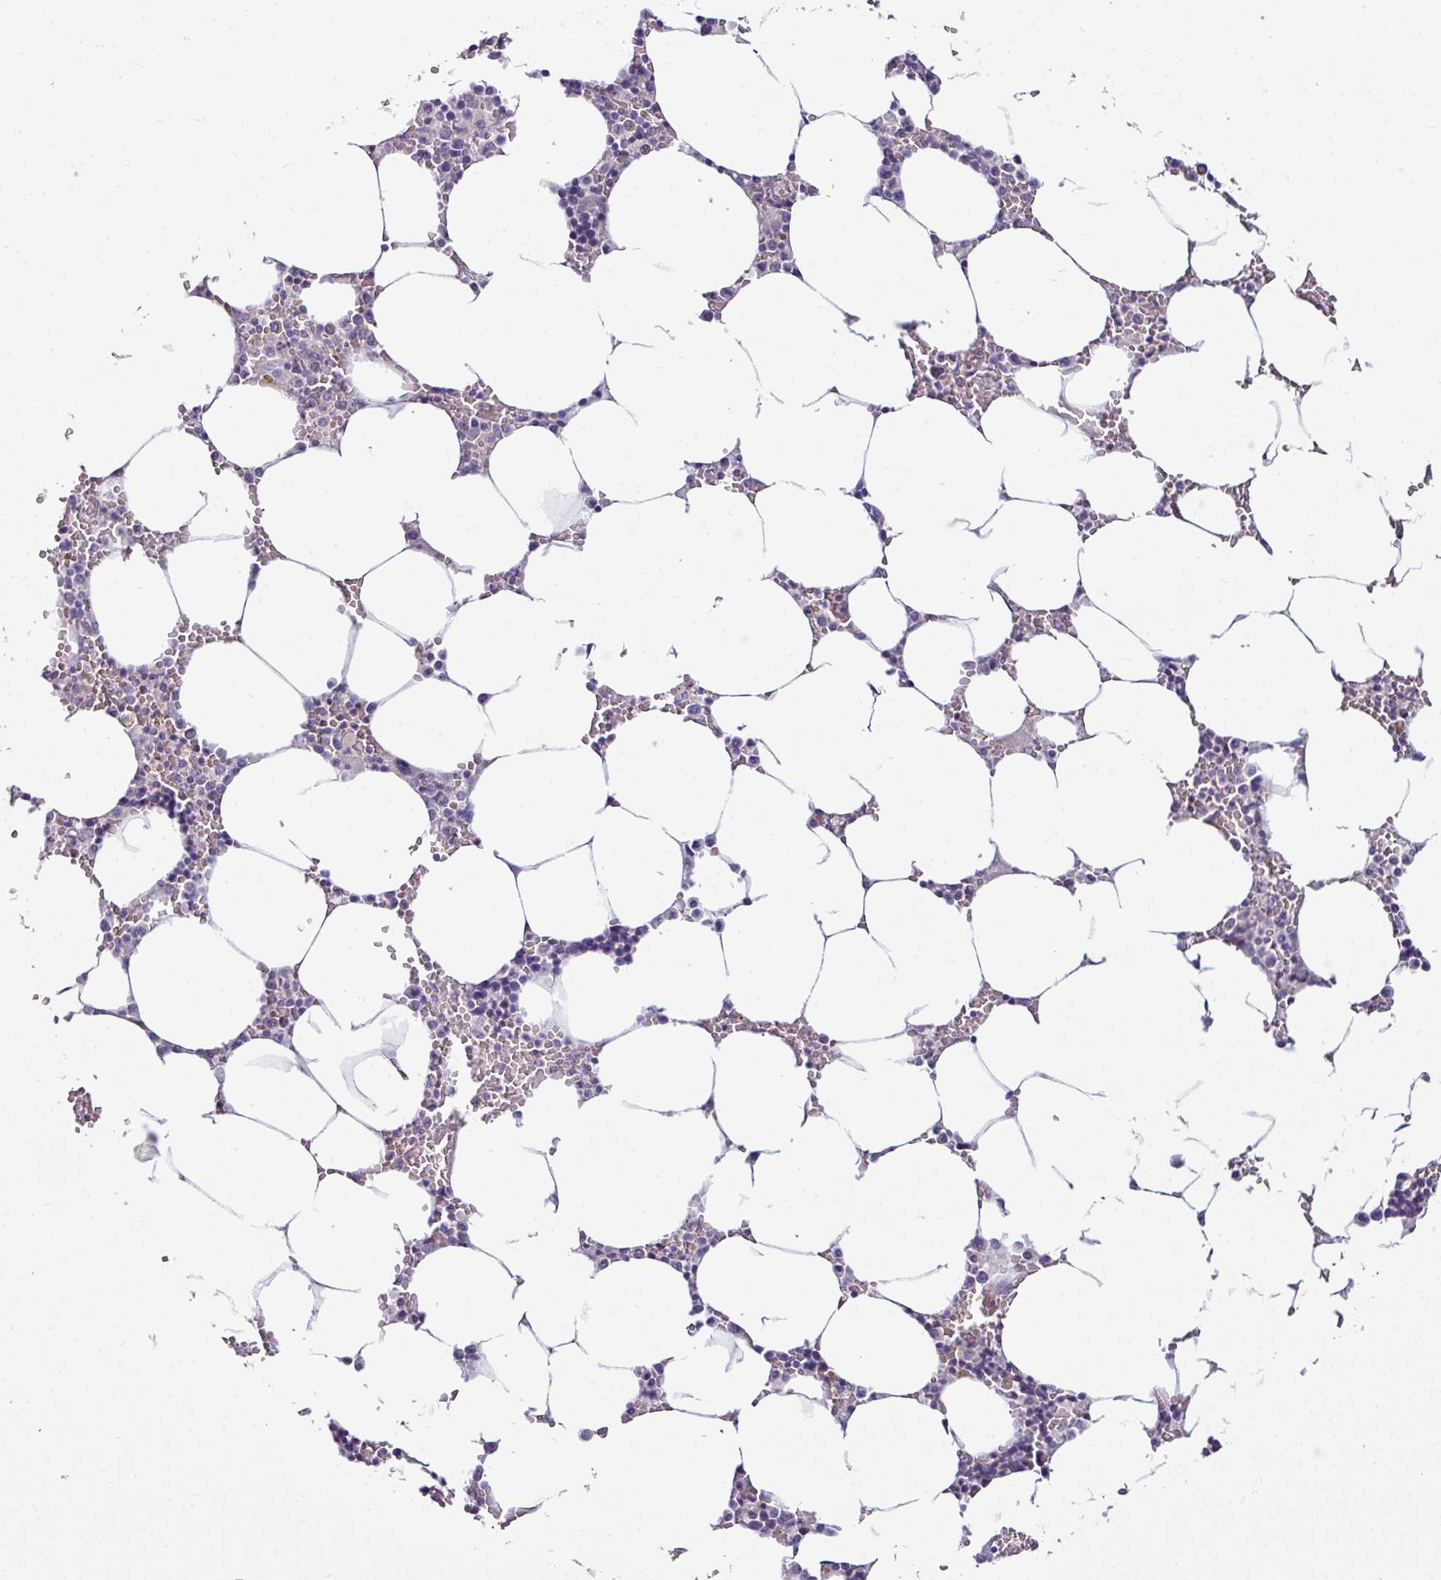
{"staining": {"intensity": "negative", "quantity": "none", "location": "none"}, "tissue": "bone marrow", "cell_type": "Hematopoietic cells", "image_type": "normal", "snomed": [{"axis": "morphology", "description": "Normal tissue, NOS"}, {"axis": "topography", "description": "Bone marrow"}], "caption": "Human bone marrow stained for a protein using immunohistochemistry (IHC) shows no expression in hematopoietic cells.", "gene": "ACAP3", "patient": {"sex": "male", "age": 70}}